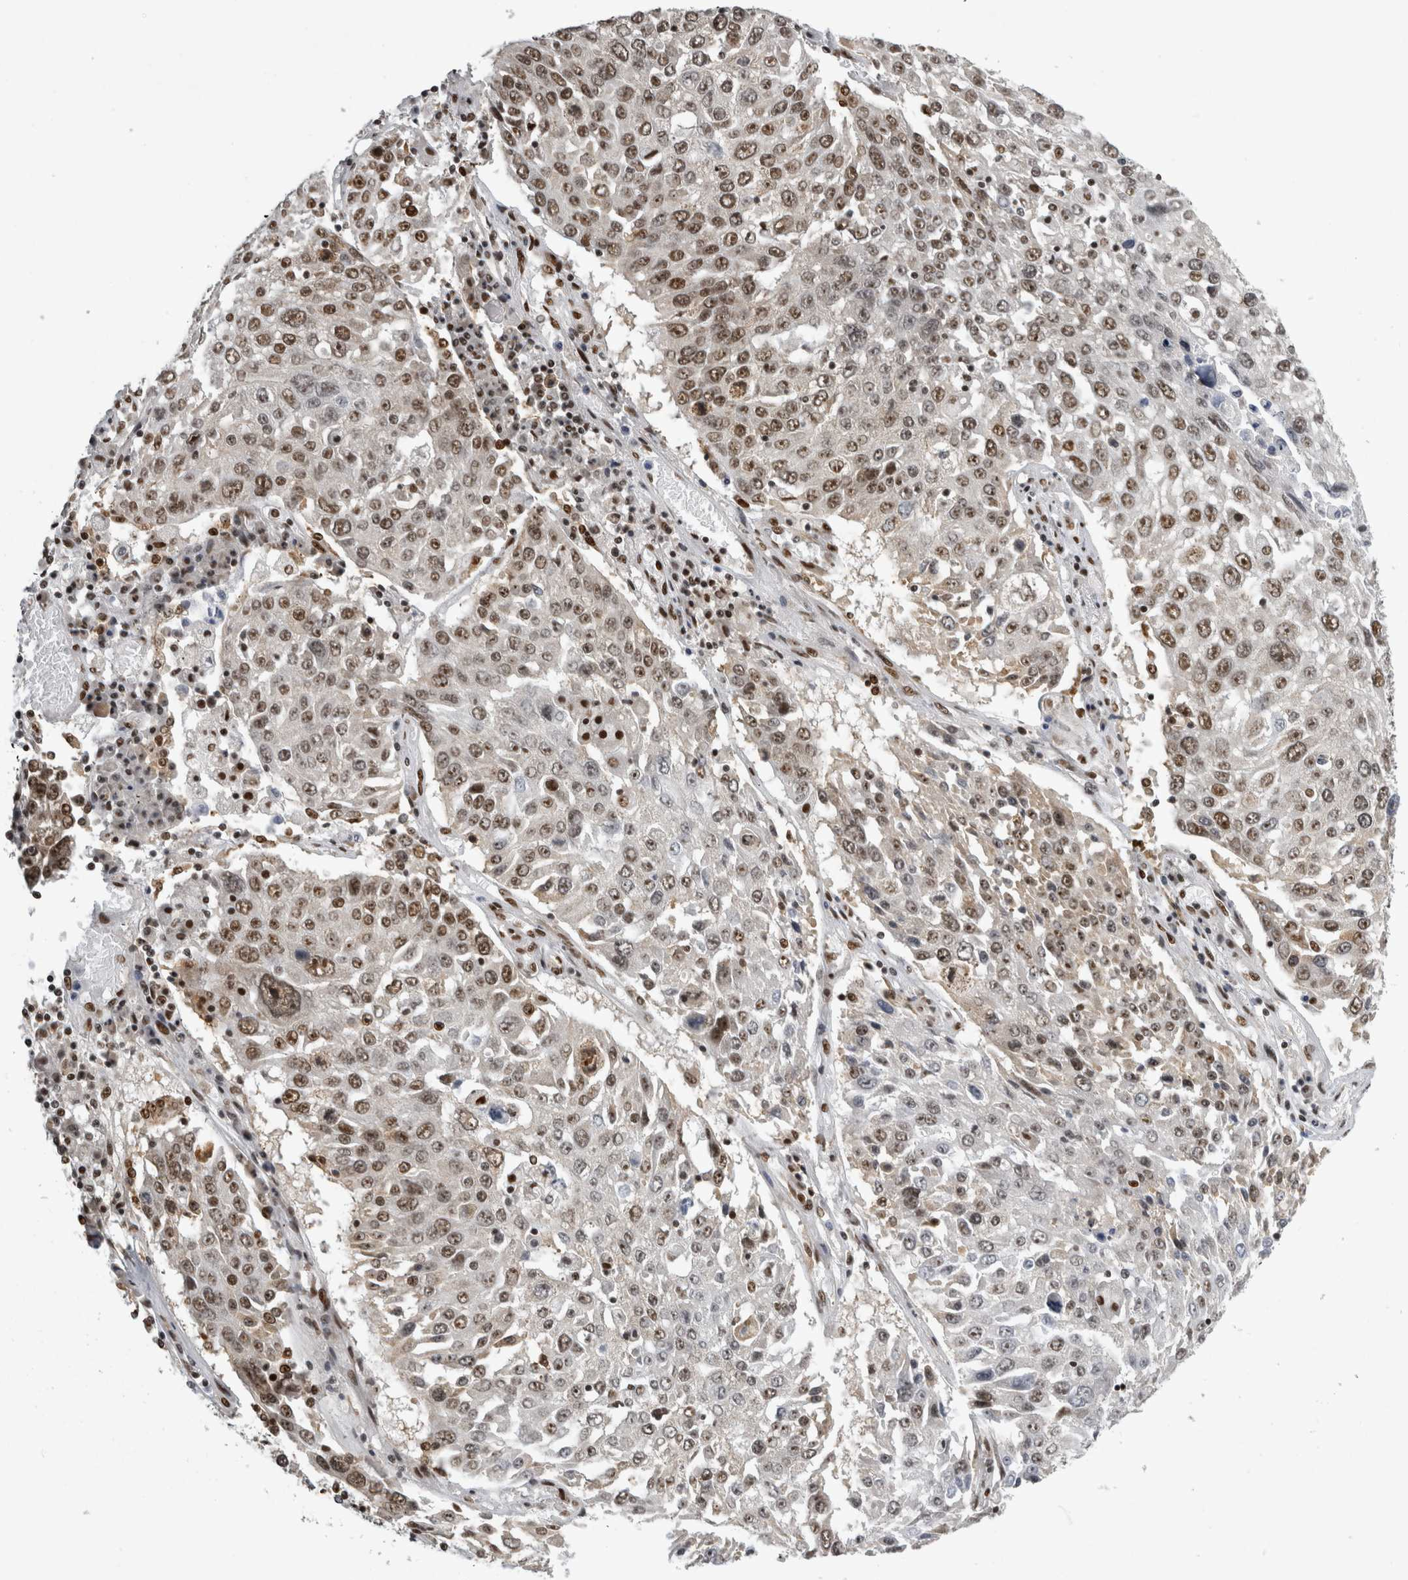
{"staining": {"intensity": "moderate", "quantity": "25%-75%", "location": "nuclear"}, "tissue": "lung cancer", "cell_type": "Tumor cells", "image_type": "cancer", "snomed": [{"axis": "morphology", "description": "Squamous cell carcinoma, NOS"}, {"axis": "topography", "description": "Lung"}], "caption": "This image exhibits immunohistochemistry staining of human squamous cell carcinoma (lung), with medium moderate nuclear staining in approximately 25%-75% of tumor cells.", "gene": "ZSCAN2", "patient": {"sex": "male", "age": 65}}